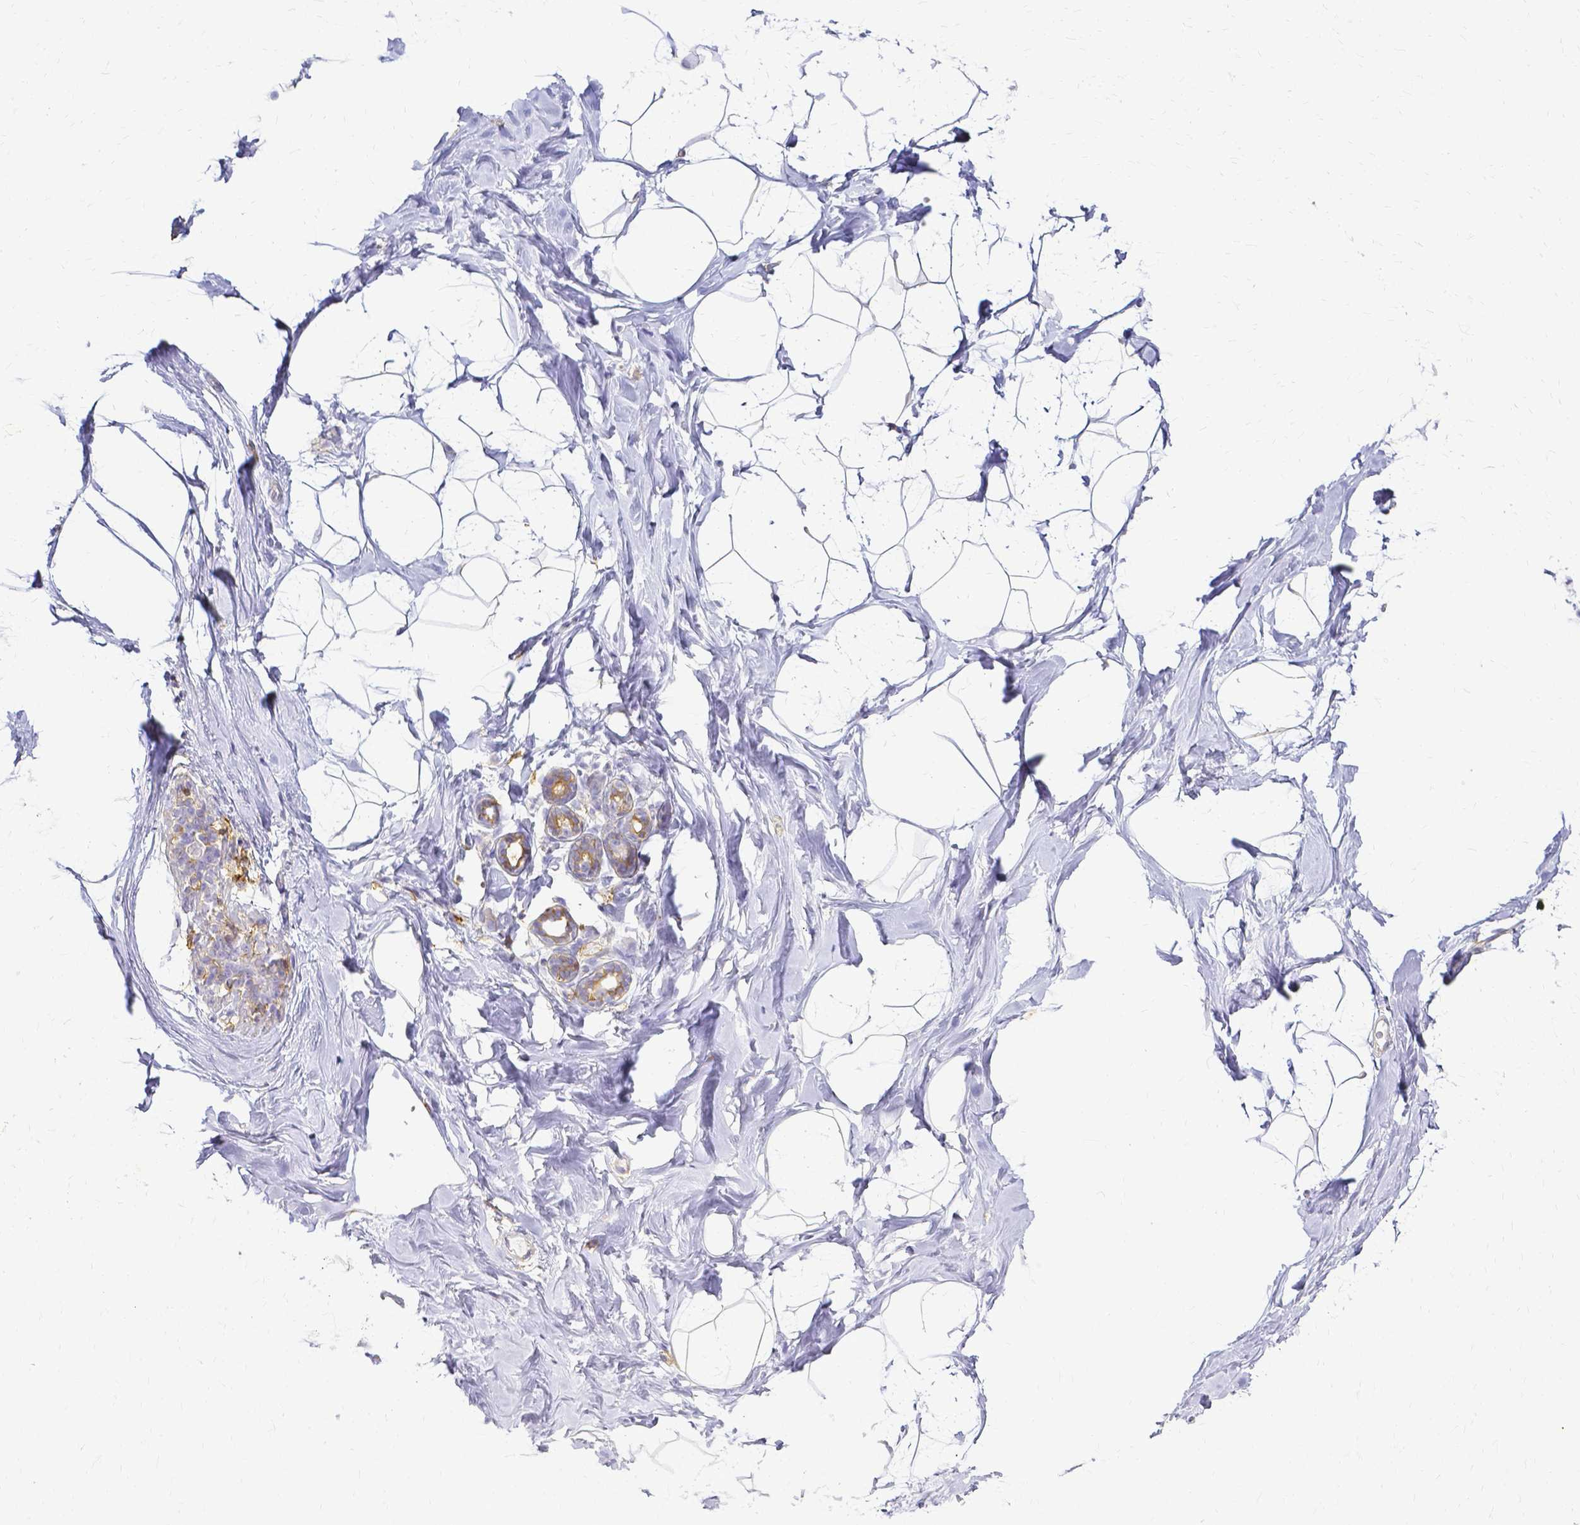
{"staining": {"intensity": "negative", "quantity": "none", "location": "none"}, "tissue": "breast", "cell_type": "Adipocytes", "image_type": "normal", "snomed": [{"axis": "morphology", "description": "Normal tissue, NOS"}, {"axis": "topography", "description": "Breast"}], "caption": "The image demonstrates no staining of adipocytes in unremarkable breast. (DAB (3,3'-diaminobenzidine) immunohistochemistry, high magnification).", "gene": "HSPA12A", "patient": {"sex": "female", "age": 32}}